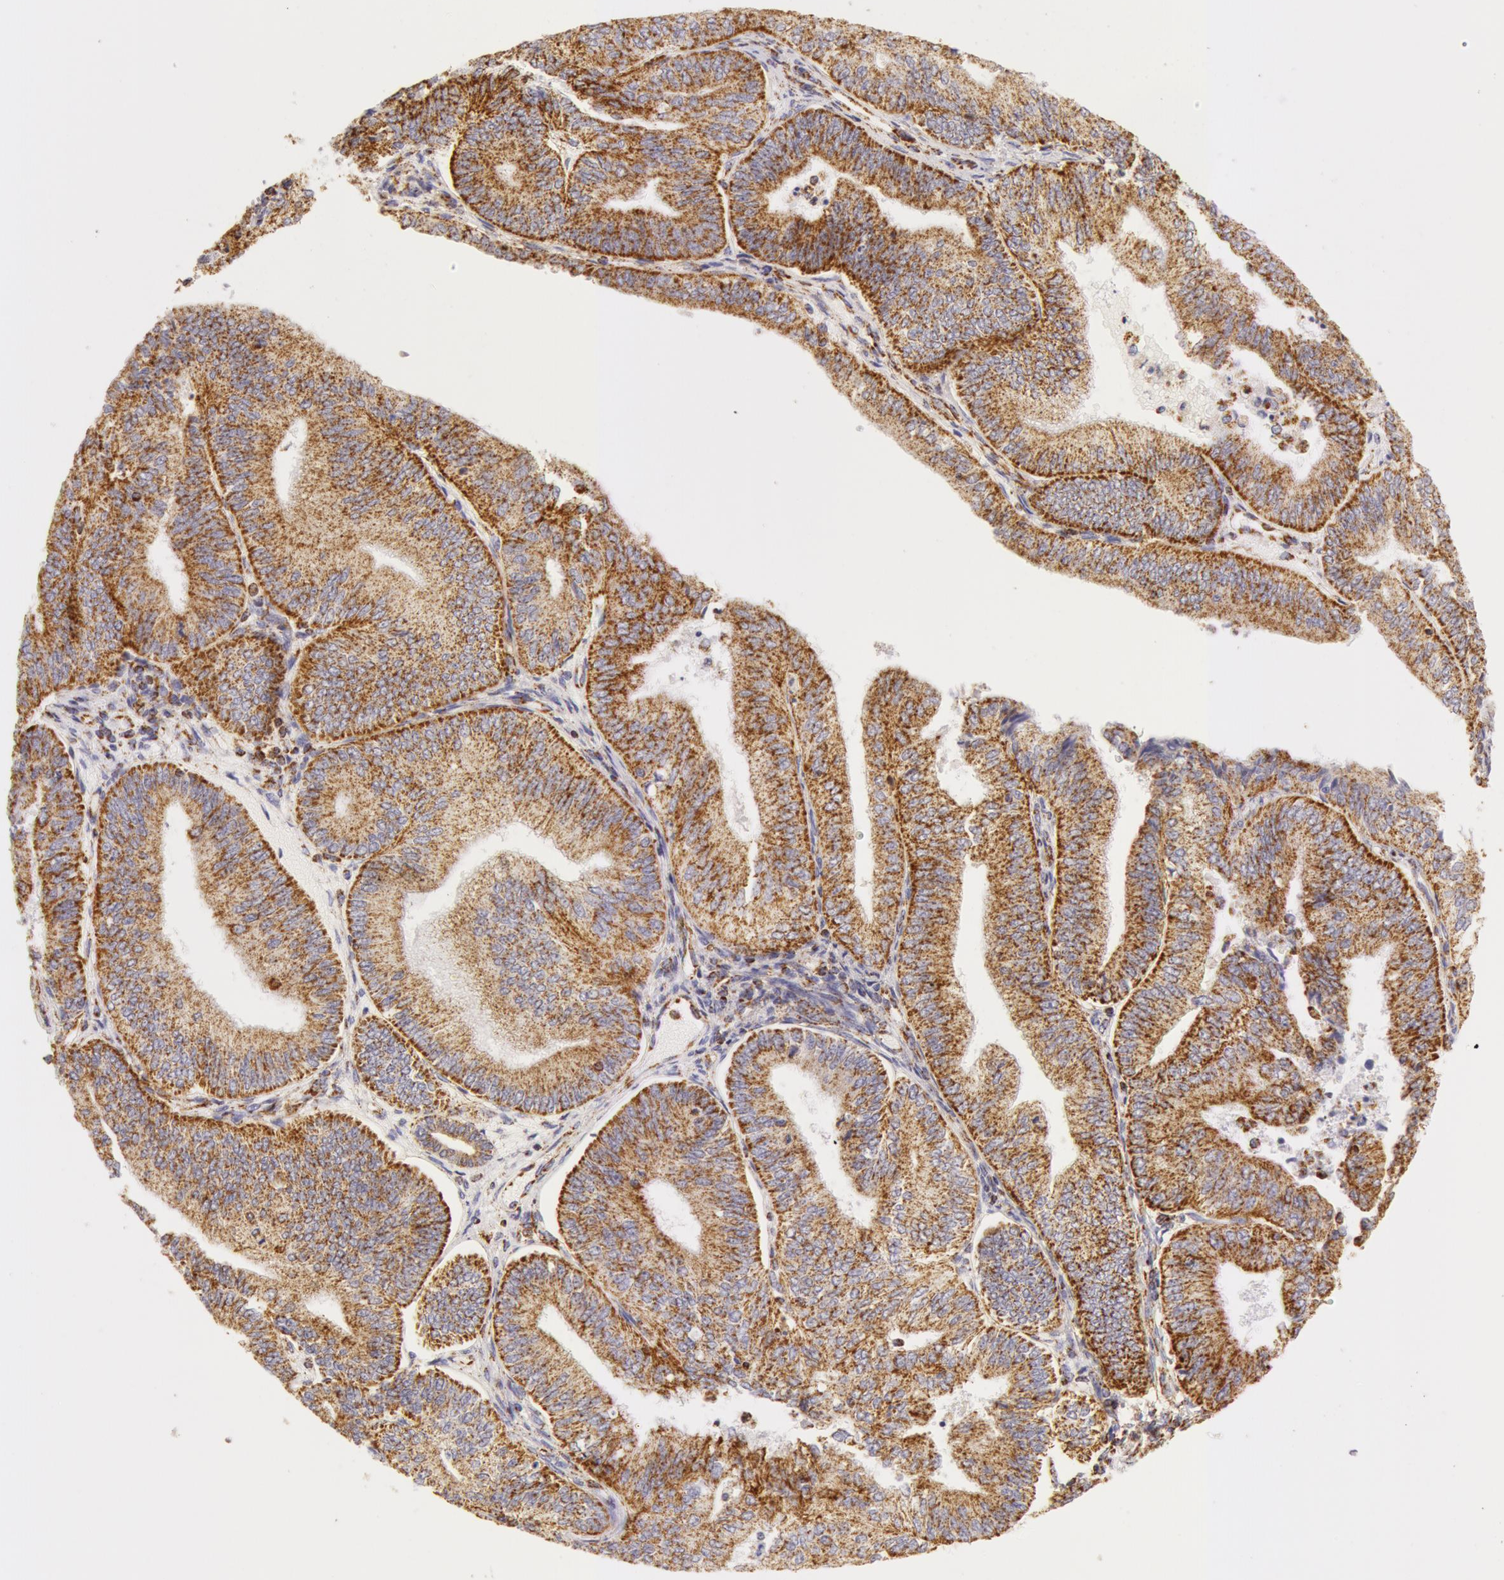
{"staining": {"intensity": "moderate", "quantity": ">75%", "location": "cytoplasmic/membranous"}, "tissue": "endometrial cancer", "cell_type": "Tumor cells", "image_type": "cancer", "snomed": [{"axis": "morphology", "description": "Adenocarcinoma, NOS"}, {"axis": "topography", "description": "Endometrium"}], "caption": "A medium amount of moderate cytoplasmic/membranous positivity is seen in approximately >75% of tumor cells in endometrial cancer (adenocarcinoma) tissue. (IHC, brightfield microscopy, high magnification).", "gene": "ATP5F1B", "patient": {"sex": "female", "age": 55}}